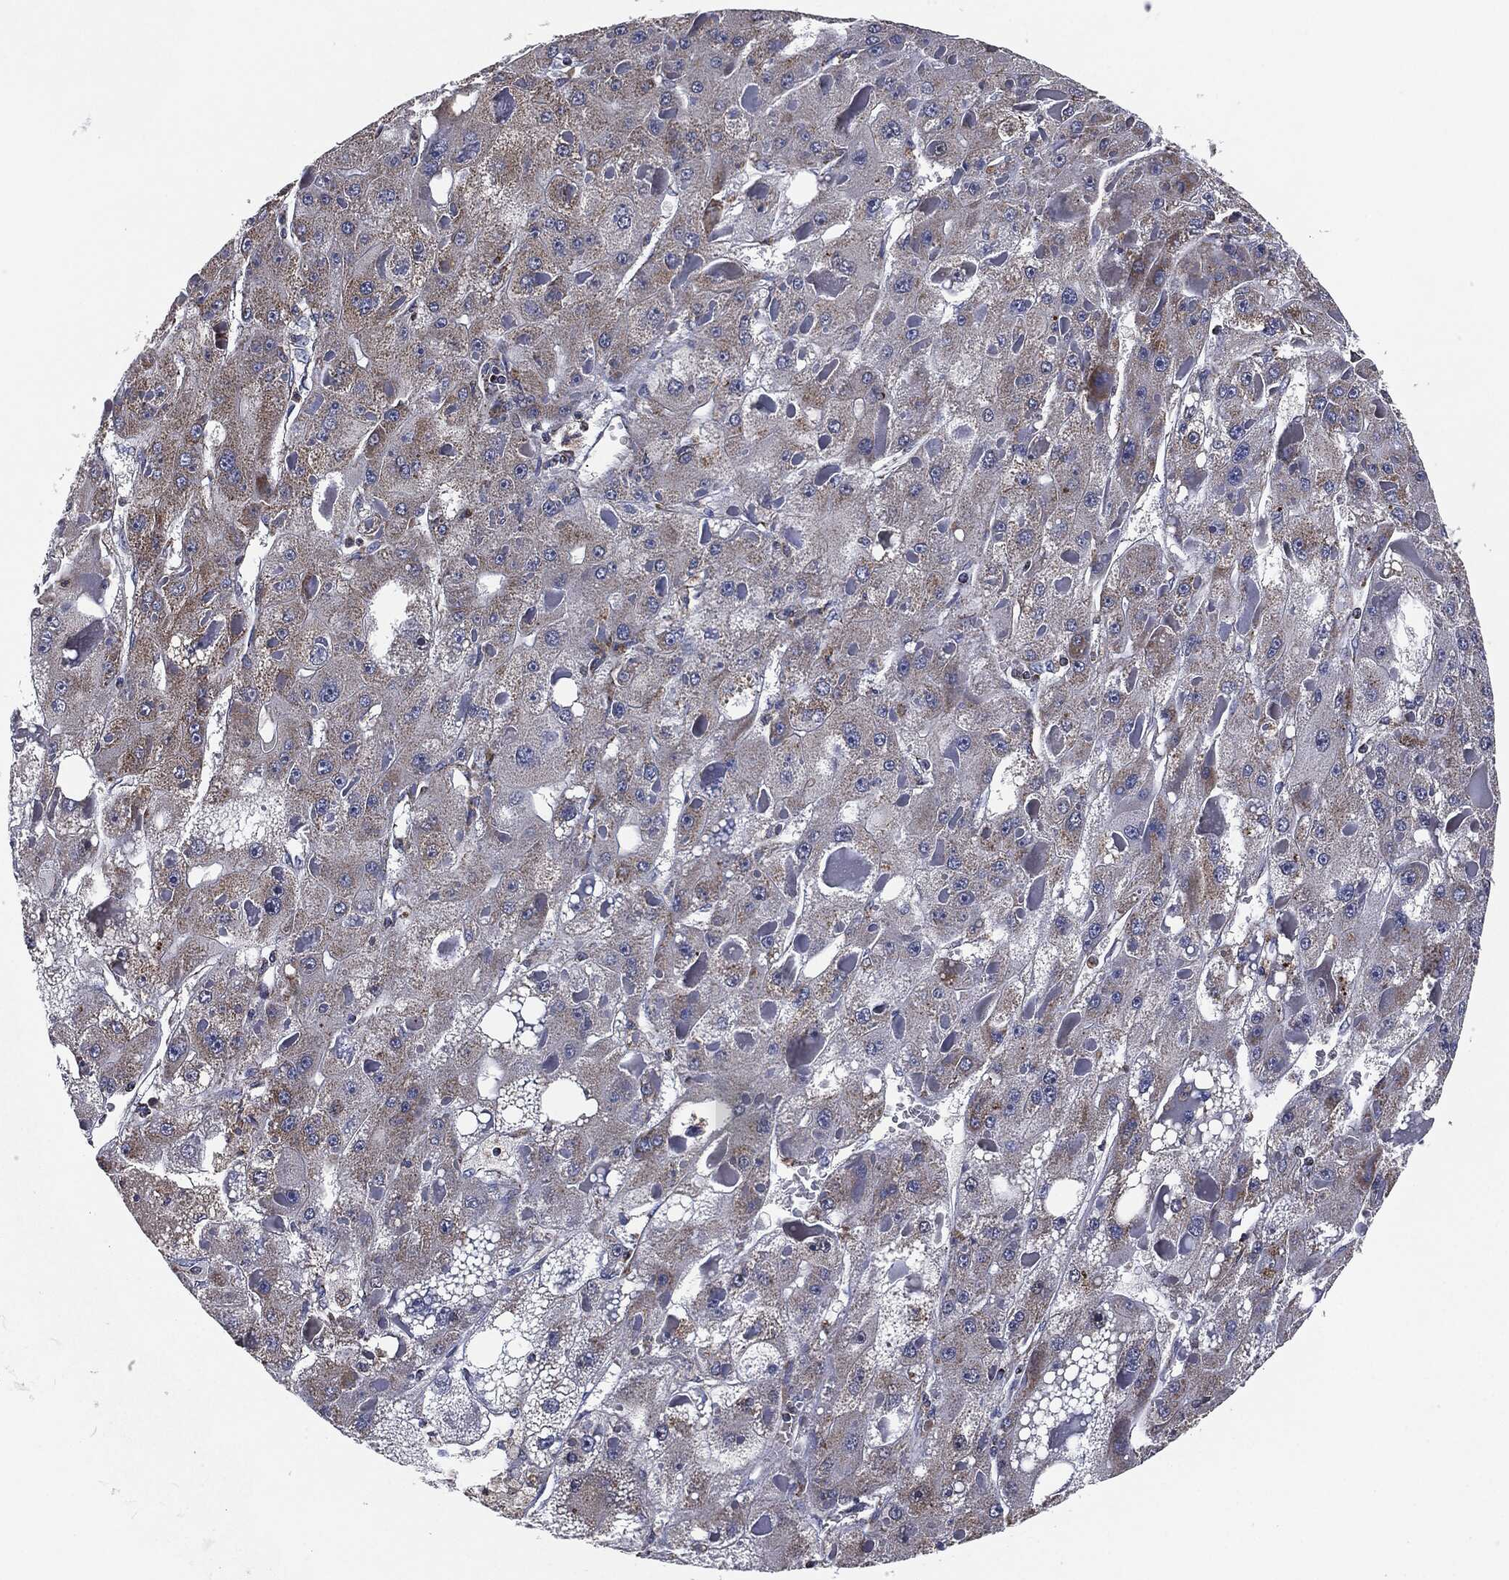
{"staining": {"intensity": "moderate", "quantity": "<25%", "location": "cytoplasmic/membranous"}, "tissue": "liver cancer", "cell_type": "Tumor cells", "image_type": "cancer", "snomed": [{"axis": "morphology", "description": "Carcinoma, Hepatocellular, NOS"}, {"axis": "topography", "description": "Liver"}], "caption": "Immunohistochemical staining of hepatocellular carcinoma (liver) demonstrates moderate cytoplasmic/membranous protein staining in approximately <25% of tumor cells.", "gene": "NDUFV2", "patient": {"sex": "female", "age": 73}}